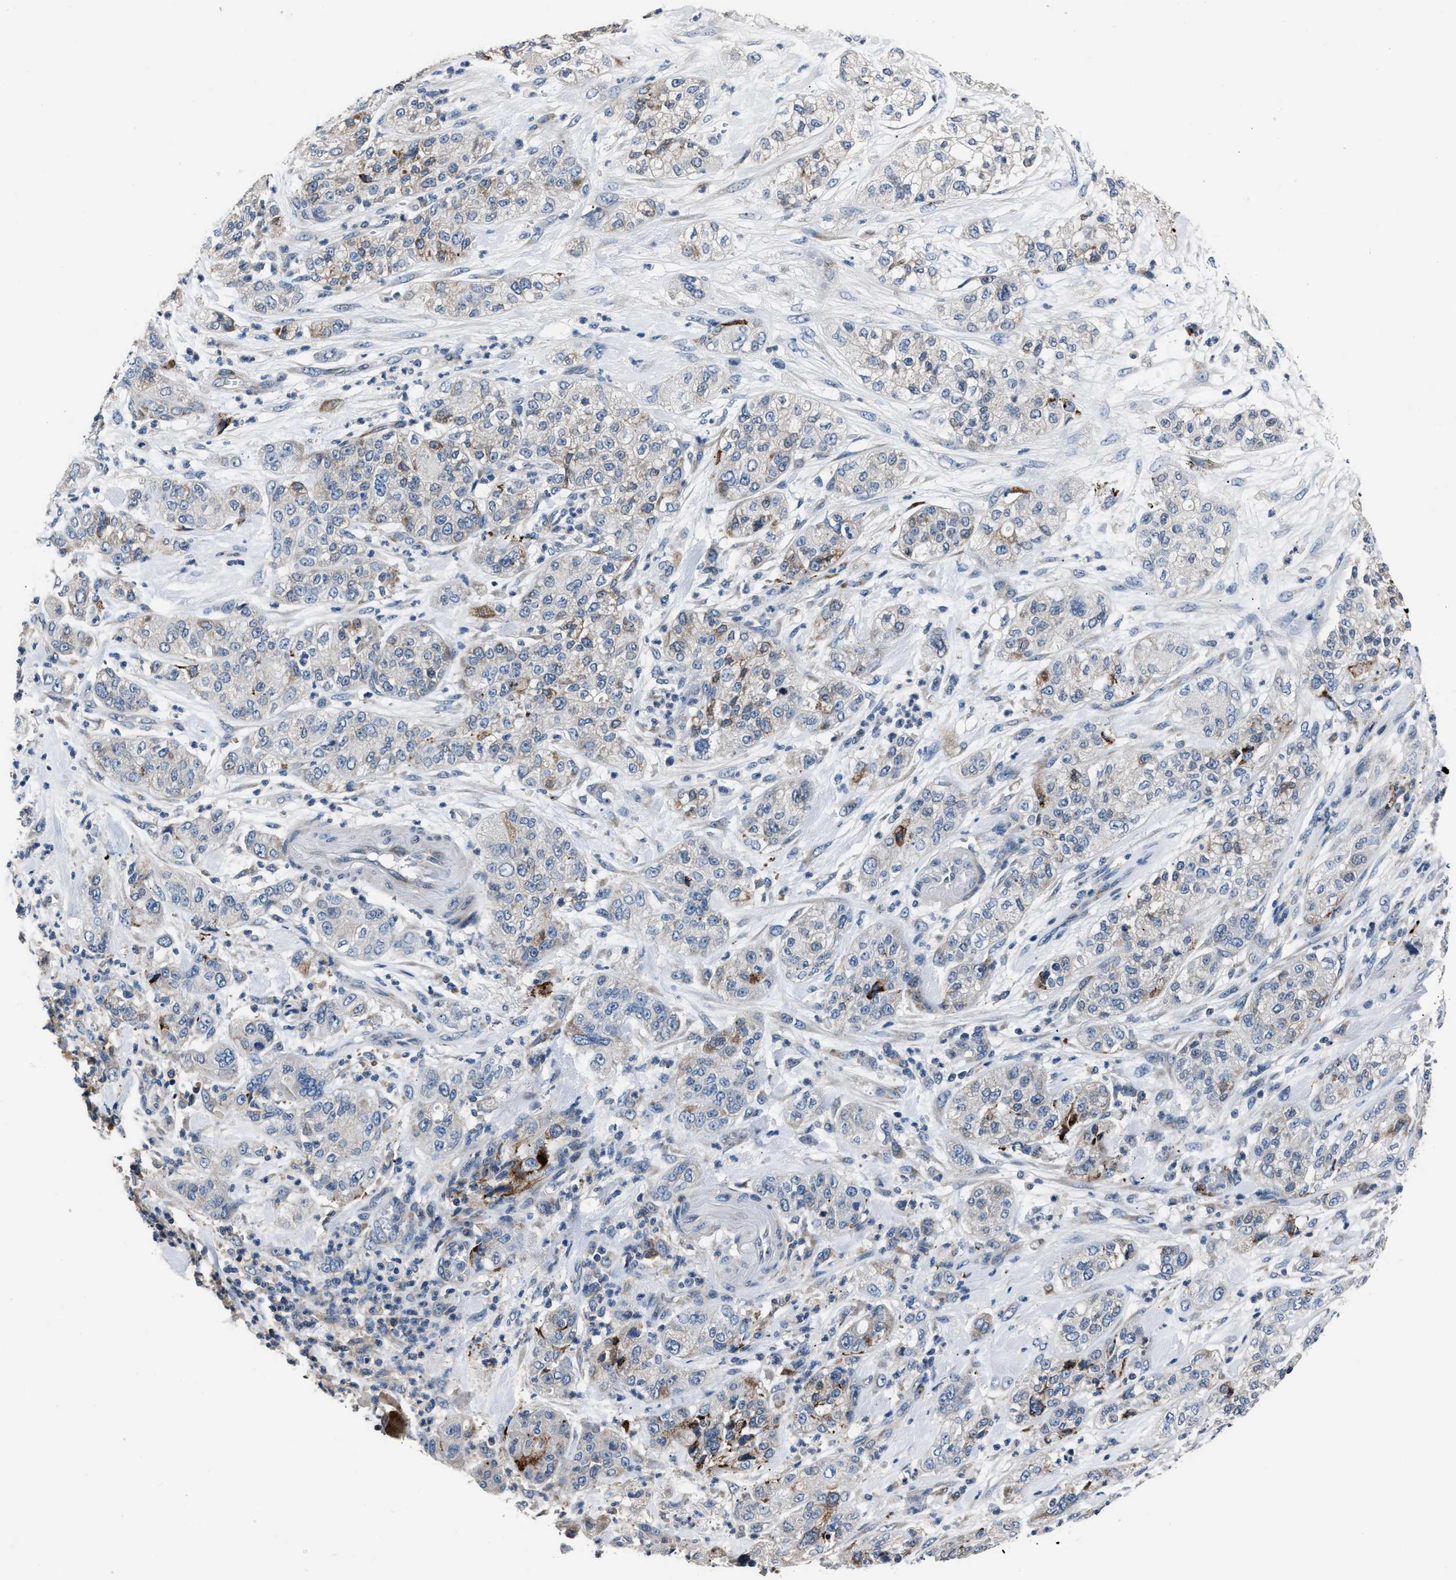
{"staining": {"intensity": "moderate", "quantity": "<25%", "location": "cytoplasmic/membranous"}, "tissue": "pancreatic cancer", "cell_type": "Tumor cells", "image_type": "cancer", "snomed": [{"axis": "morphology", "description": "Adenocarcinoma, NOS"}, {"axis": "topography", "description": "Pancreas"}], "caption": "A low amount of moderate cytoplasmic/membranous expression is identified in about <25% of tumor cells in pancreatic cancer (adenocarcinoma) tissue. Using DAB (brown) and hematoxylin (blue) stains, captured at high magnification using brightfield microscopy.", "gene": "DNAJC24", "patient": {"sex": "female", "age": 78}}